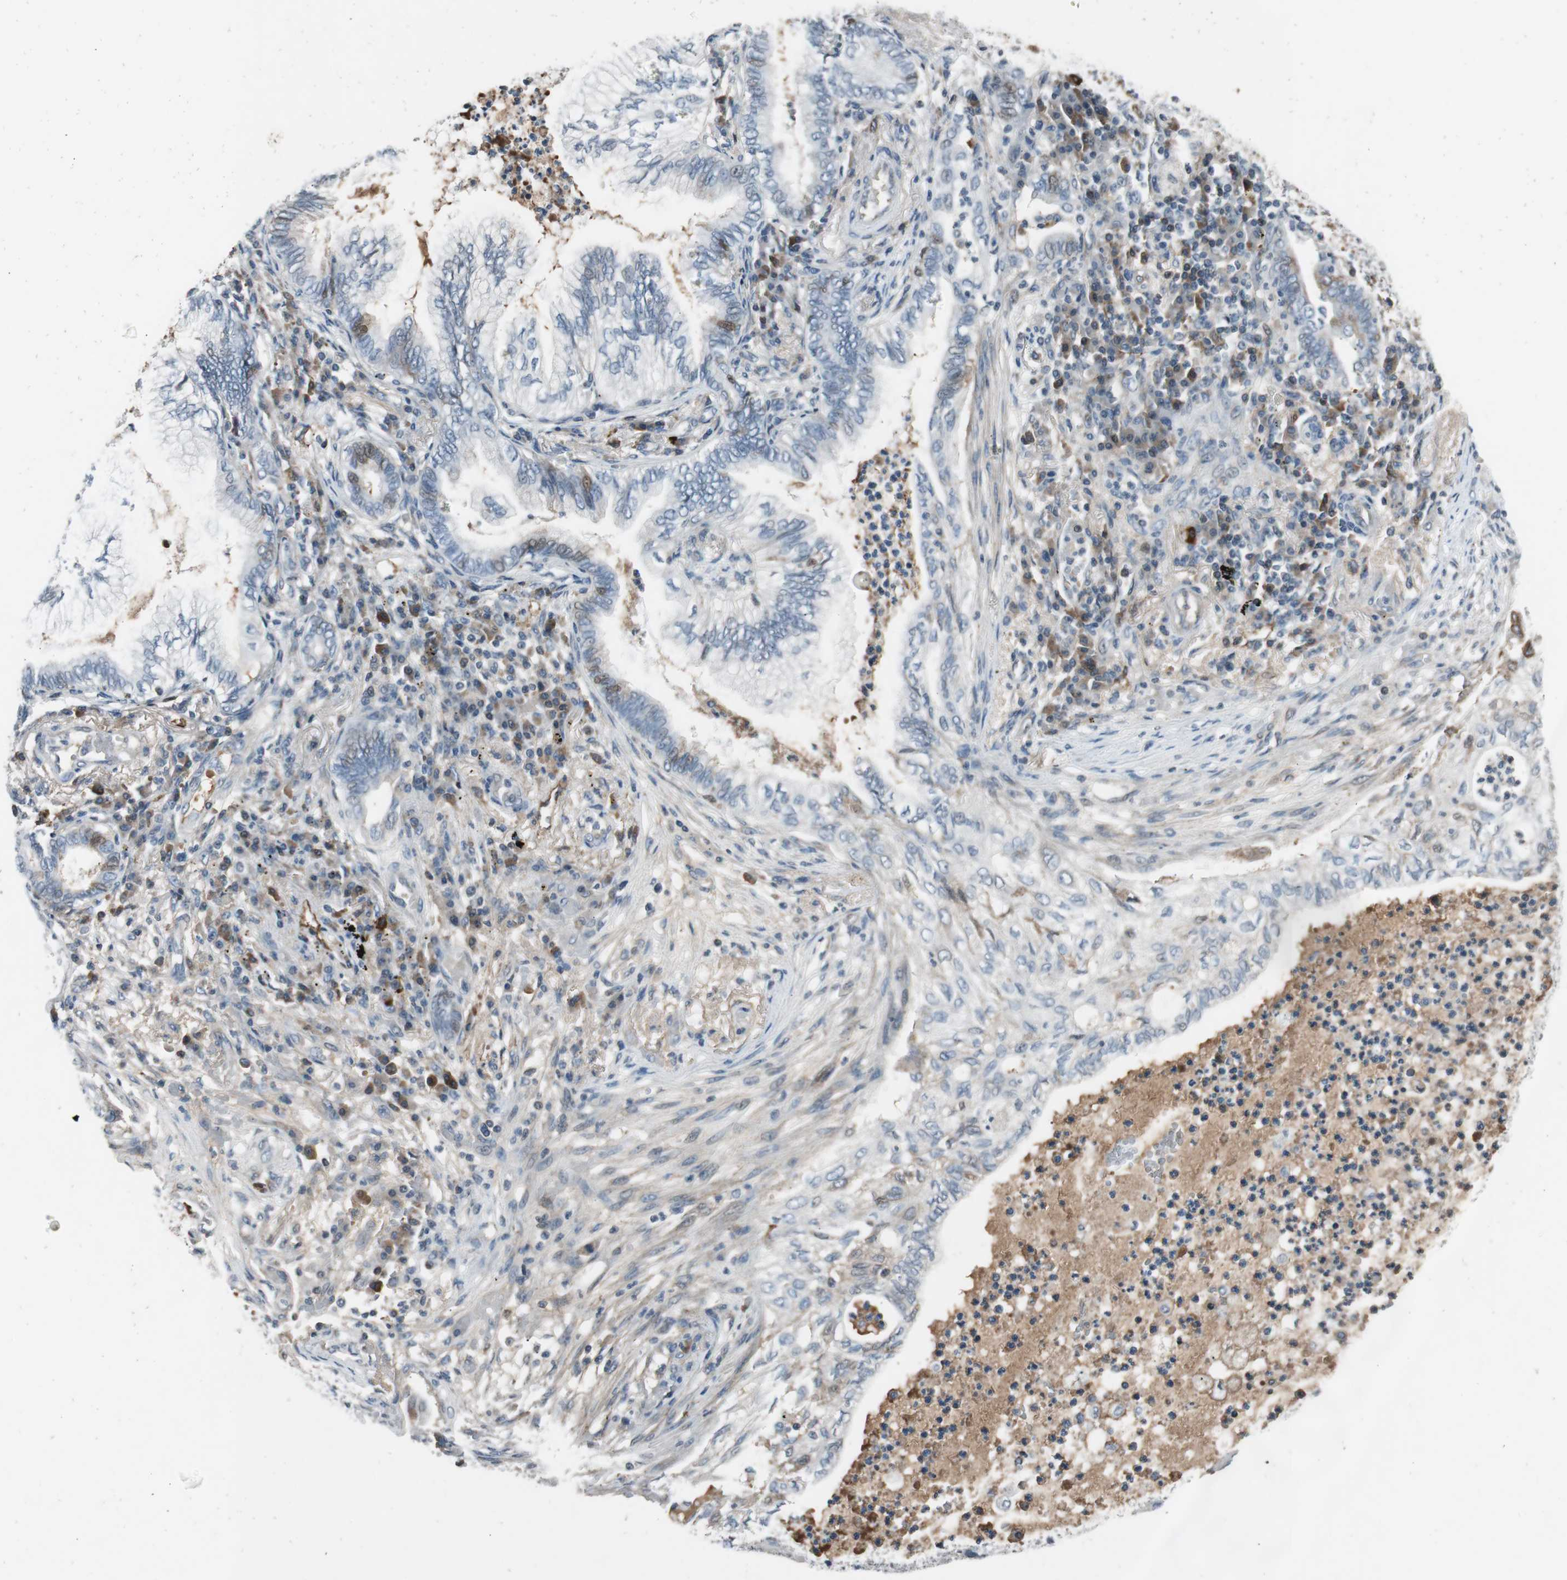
{"staining": {"intensity": "negative", "quantity": "none", "location": "none"}, "tissue": "lung cancer", "cell_type": "Tumor cells", "image_type": "cancer", "snomed": [{"axis": "morphology", "description": "Normal tissue, NOS"}, {"axis": "morphology", "description": "Adenocarcinoma, NOS"}, {"axis": "topography", "description": "Bronchus"}, {"axis": "topography", "description": "Lung"}], "caption": "A photomicrograph of lung cancer (adenocarcinoma) stained for a protein displays no brown staining in tumor cells.", "gene": "PDPN", "patient": {"sex": "female", "age": 70}}